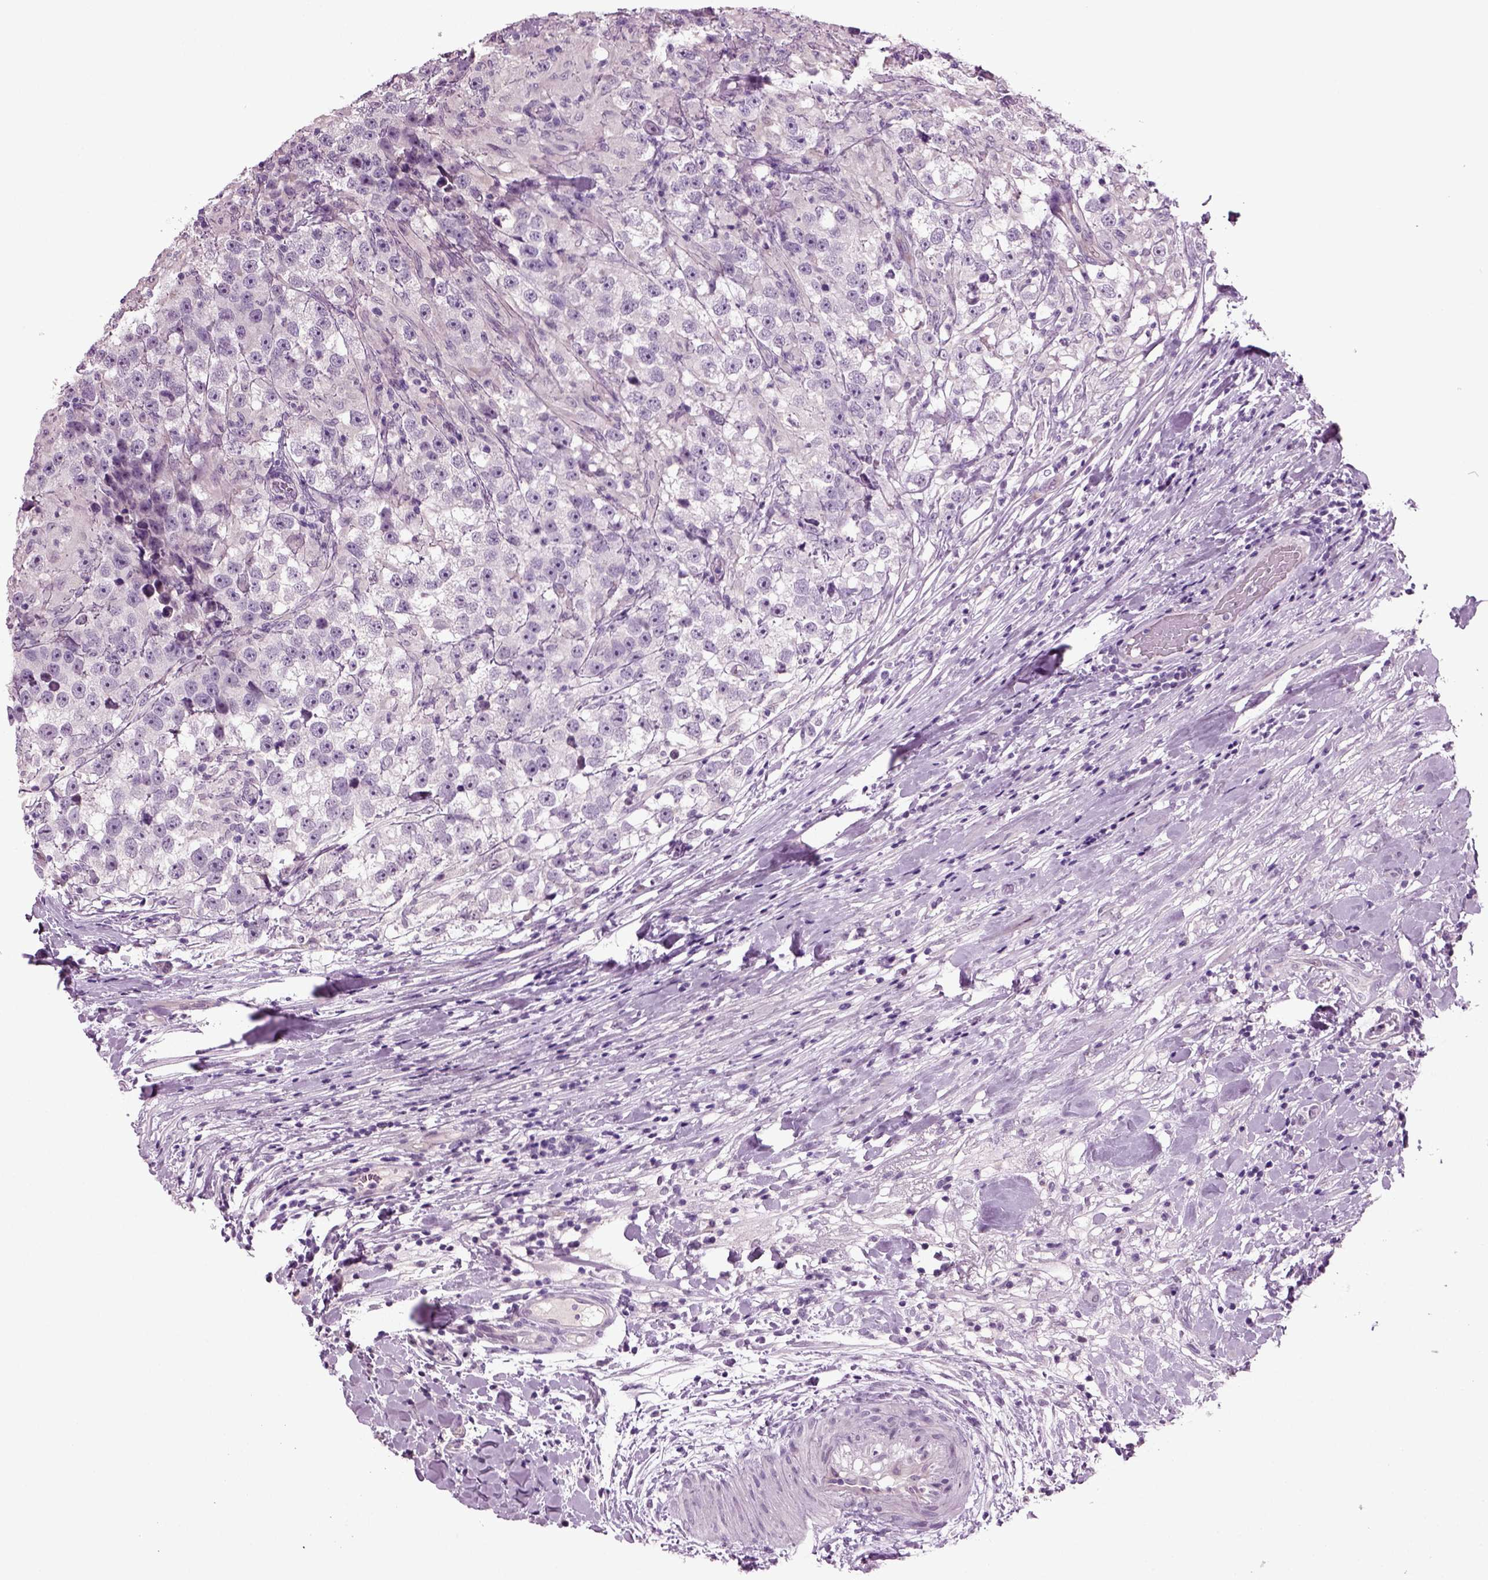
{"staining": {"intensity": "negative", "quantity": "none", "location": "none"}, "tissue": "testis cancer", "cell_type": "Tumor cells", "image_type": "cancer", "snomed": [{"axis": "morphology", "description": "Seminoma, NOS"}, {"axis": "topography", "description": "Testis"}], "caption": "IHC of human seminoma (testis) shows no expression in tumor cells. (DAB (3,3'-diaminobenzidine) IHC, high magnification).", "gene": "COL9A2", "patient": {"sex": "male", "age": 46}}